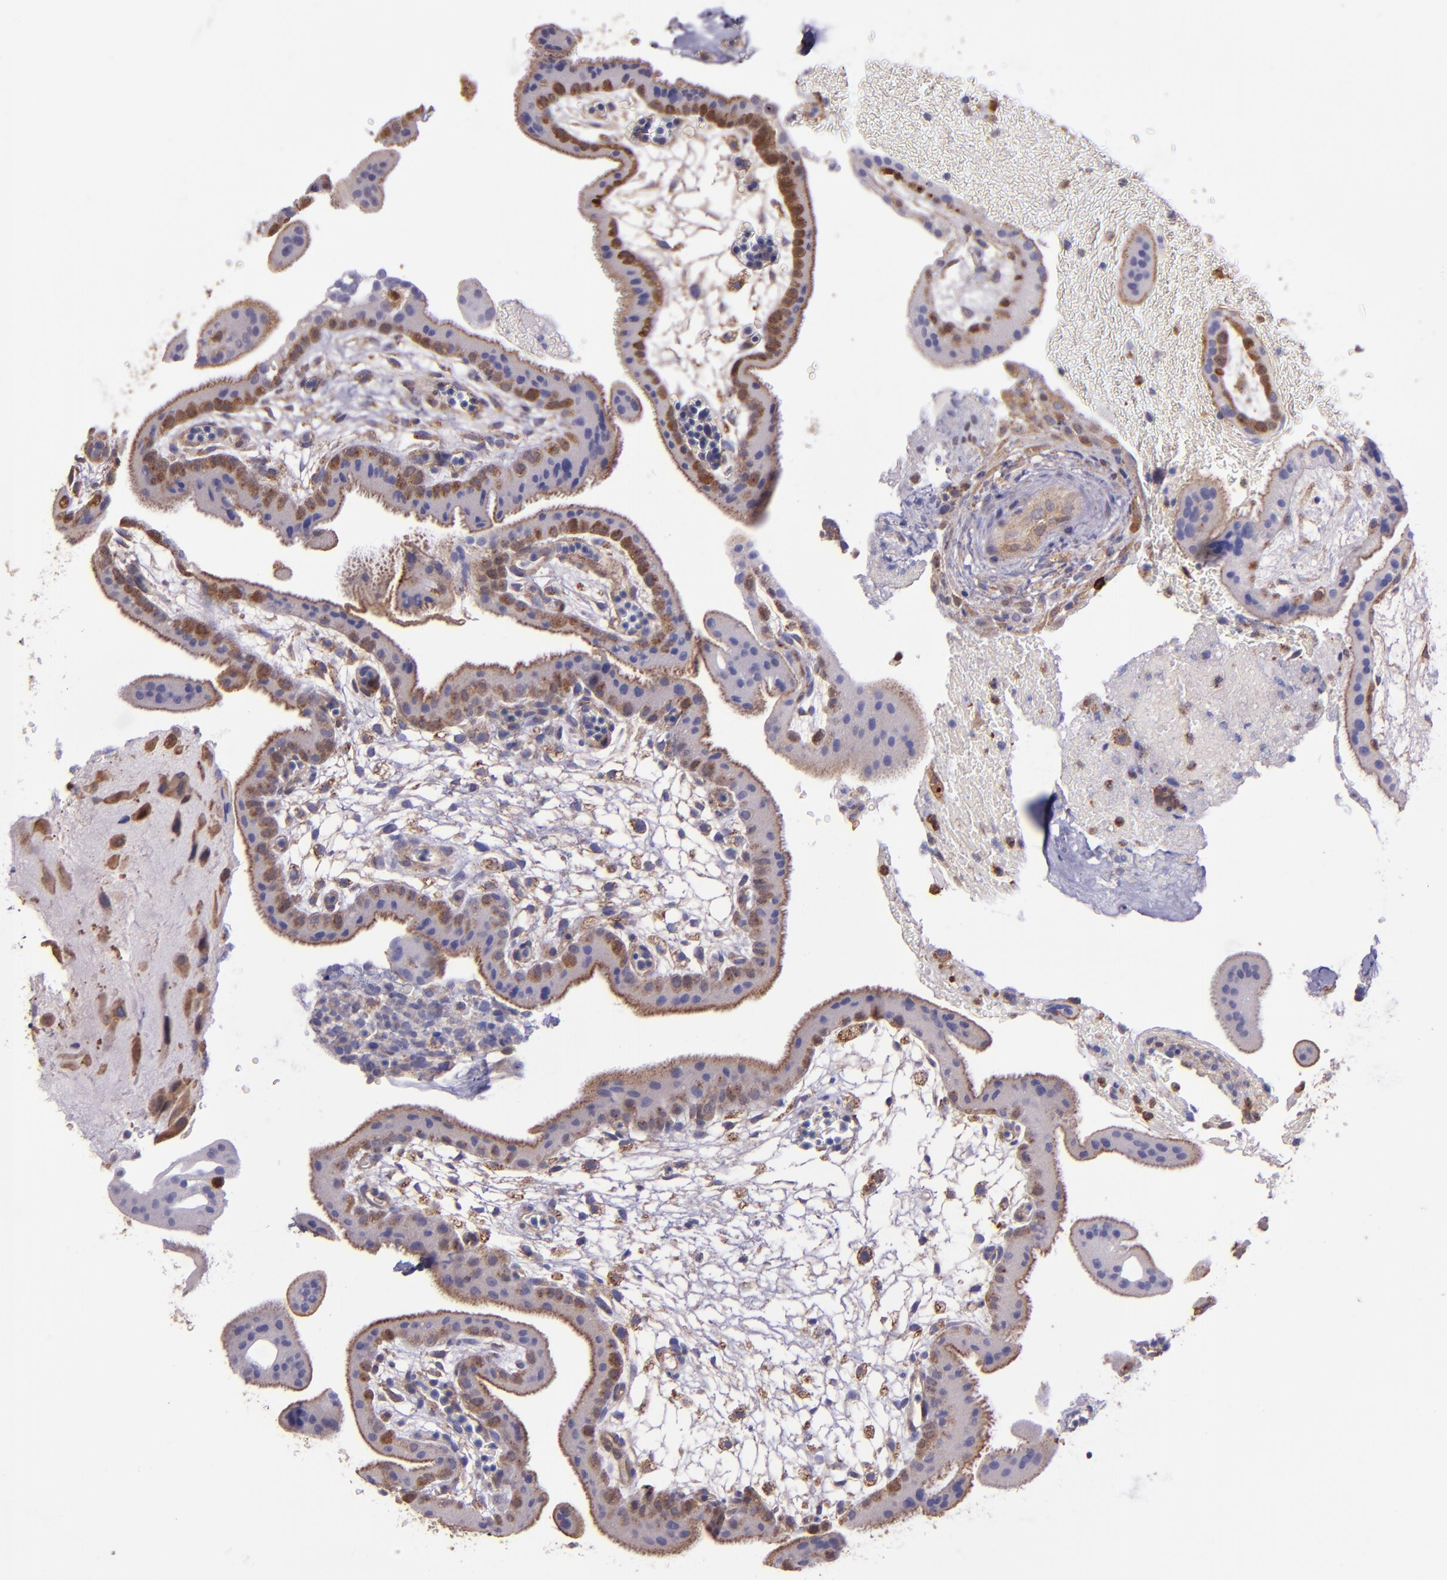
{"staining": {"intensity": "moderate", "quantity": "25%-75%", "location": "cytoplasmic/membranous"}, "tissue": "placenta", "cell_type": "Trophoblastic cells", "image_type": "normal", "snomed": [{"axis": "morphology", "description": "Normal tissue, NOS"}, {"axis": "topography", "description": "Placenta"}], "caption": "Placenta stained with DAB immunohistochemistry demonstrates medium levels of moderate cytoplasmic/membranous staining in about 25%-75% of trophoblastic cells.", "gene": "WASH6P", "patient": {"sex": "female", "age": 19}}